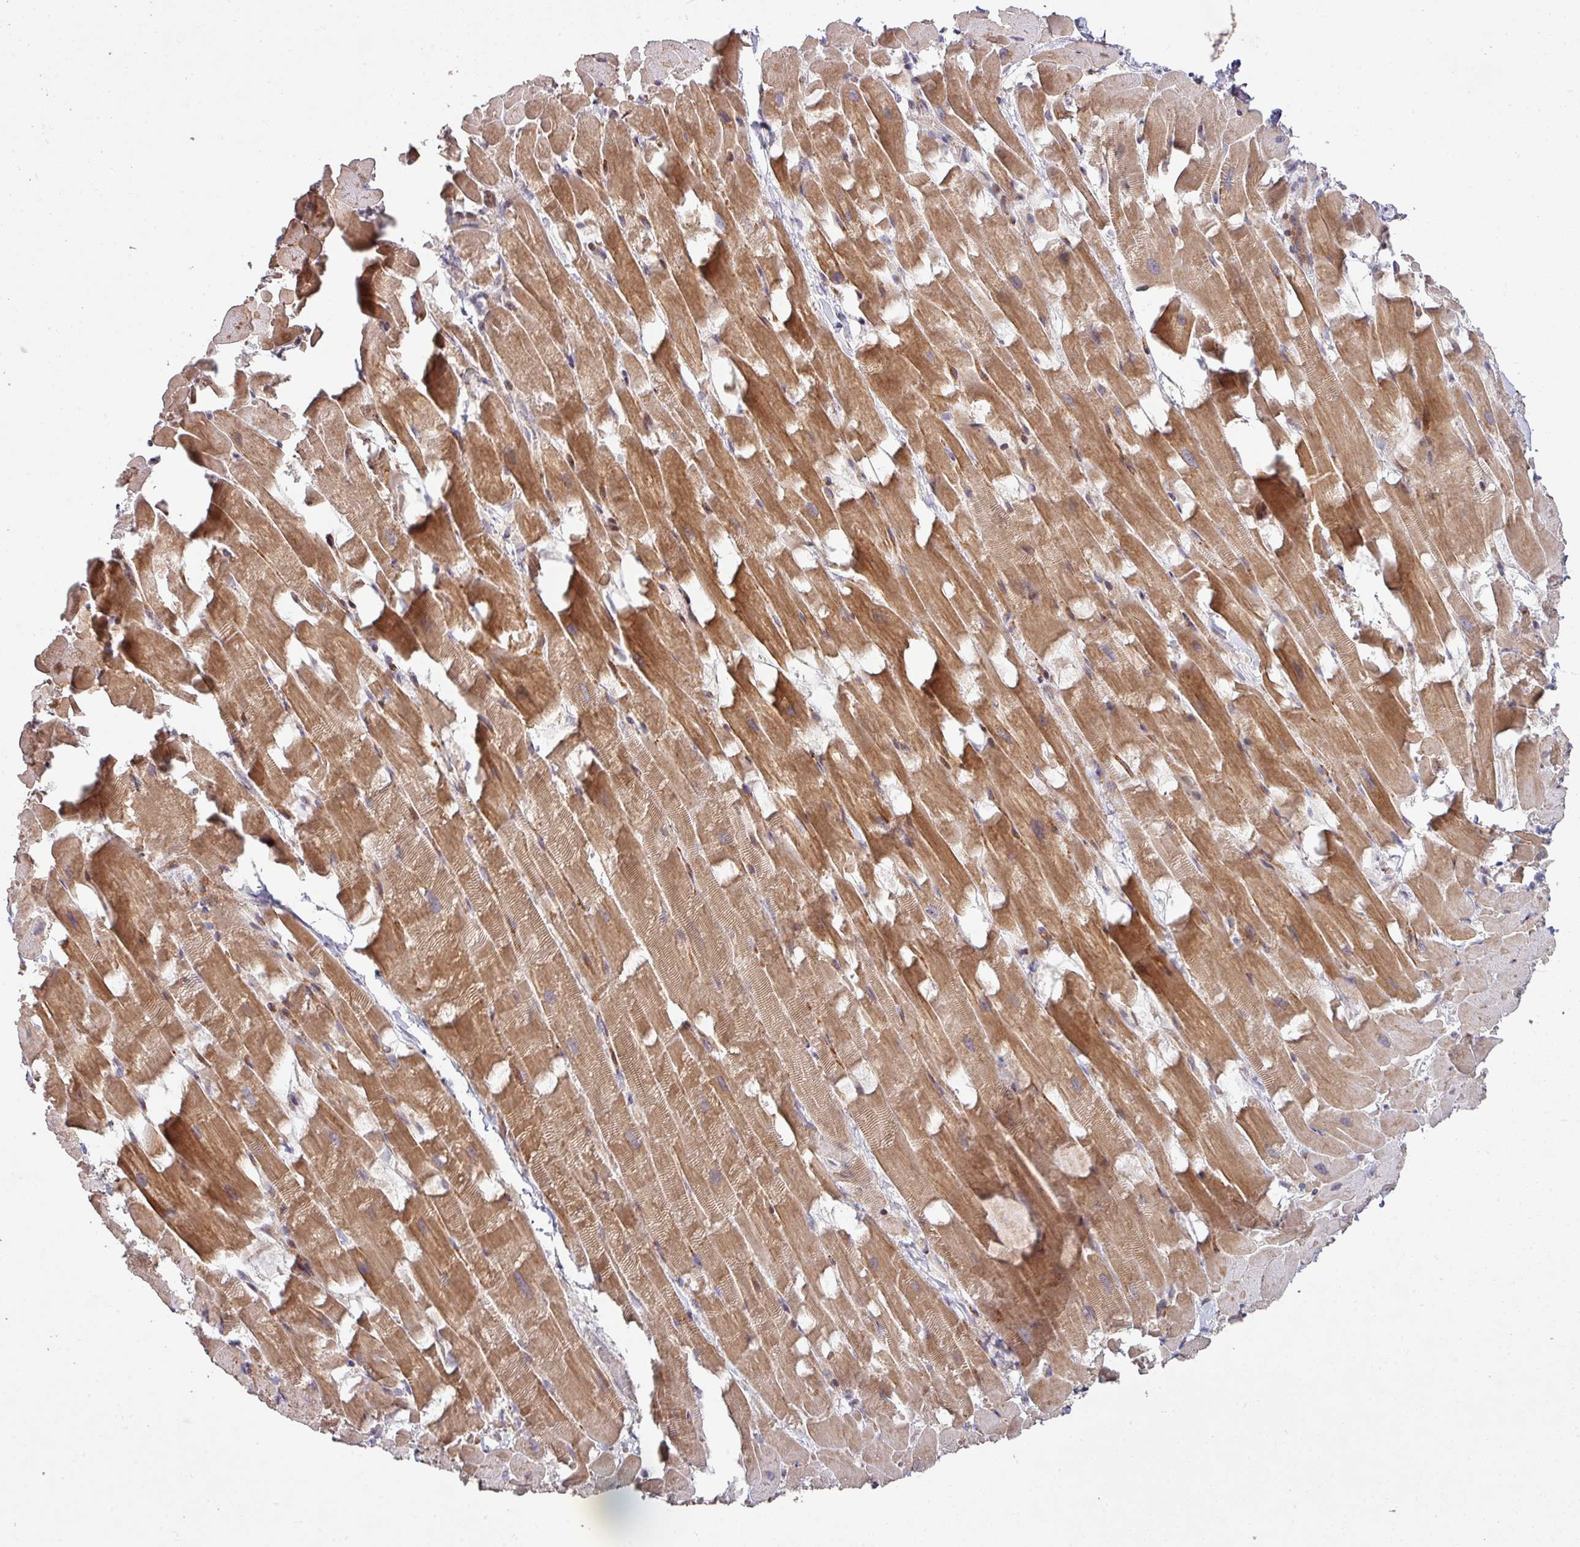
{"staining": {"intensity": "moderate", "quantity": ">75%", "location": "cytoplasmic/membranous"}, "tissue": "heart muscle", "cell_type": "Cardiomyocytes", "image_type": "normal", "snomed": [{"axis": "morphology", "description": "Normal tissue, NOS"}, {"axis": "topography", "description": "Heart"}], "caption": "Immunohistochemical staining of normal heart muscle reveals moderate cytoplasmic/membranous protein expression in about >75% of cardiomyocytes. The staining is performed using DAB brown chromogen to label protein expression. The nuclei are counter-stained blue using hematoxylin.", "gene": "RPL23A", "patient": {"sex": "male", "age": 37}}